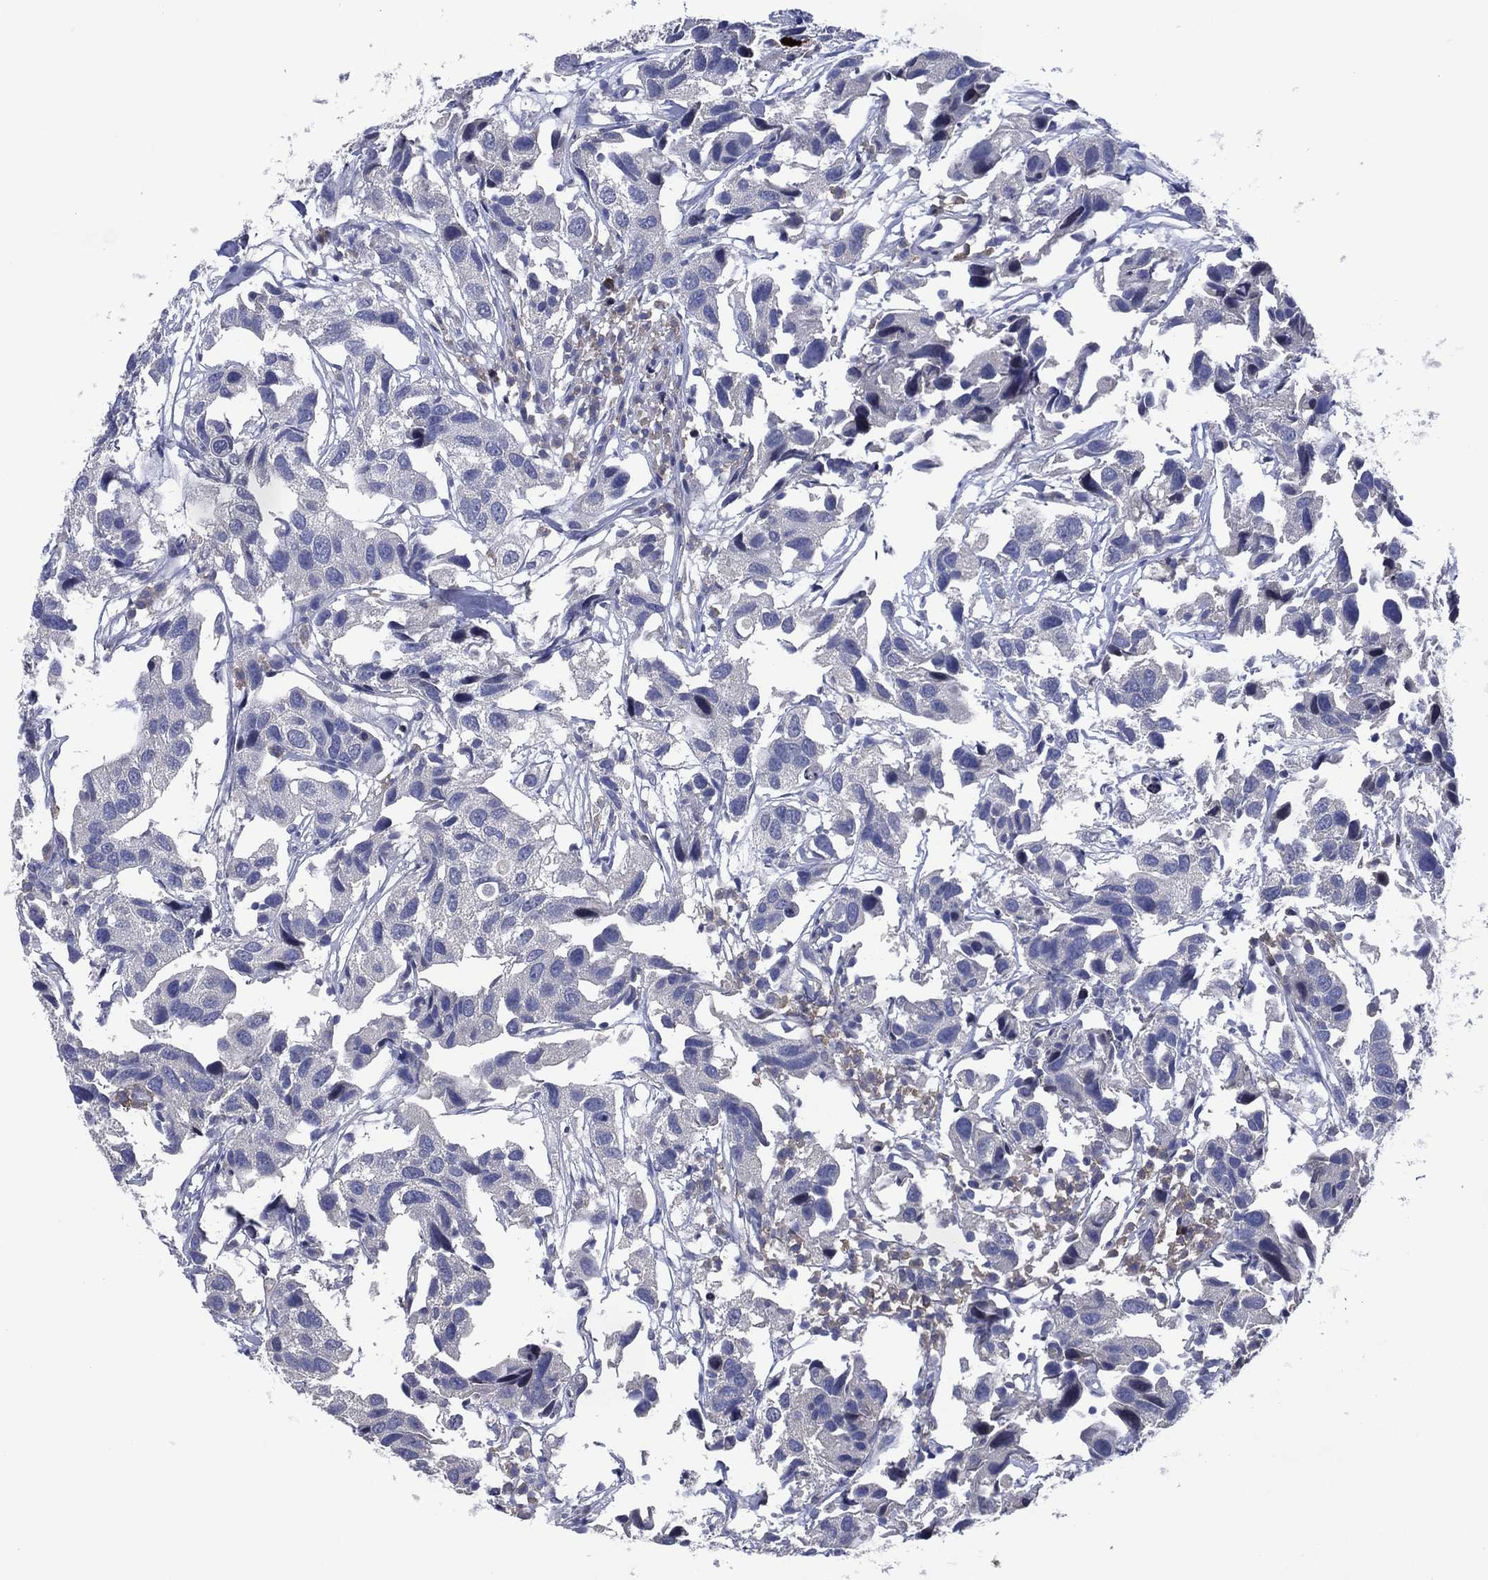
{"staining": {"intensity": "negative", "quantity": "none", "location": "none"}, "tissue": "urothelial cancer", "cell_type": "Tumor cells", "image_type": "cancer", "snomed": [{"axis": "morphology", "description": "Urothelial carcinoma, High grade"}, {"axis": "topography", "description": "Urinary bladder"}], "caption": "High magnification brightfield microscopy of high-grade urothelial carcinoma stained with DAB (3,3'-diaminobenzidine) (brown) and counterstained with hematoxylin (blue): tumor cells show no significant positivity.", "gene": "USP26", "patient": {"sex": "male", "age": 79}}